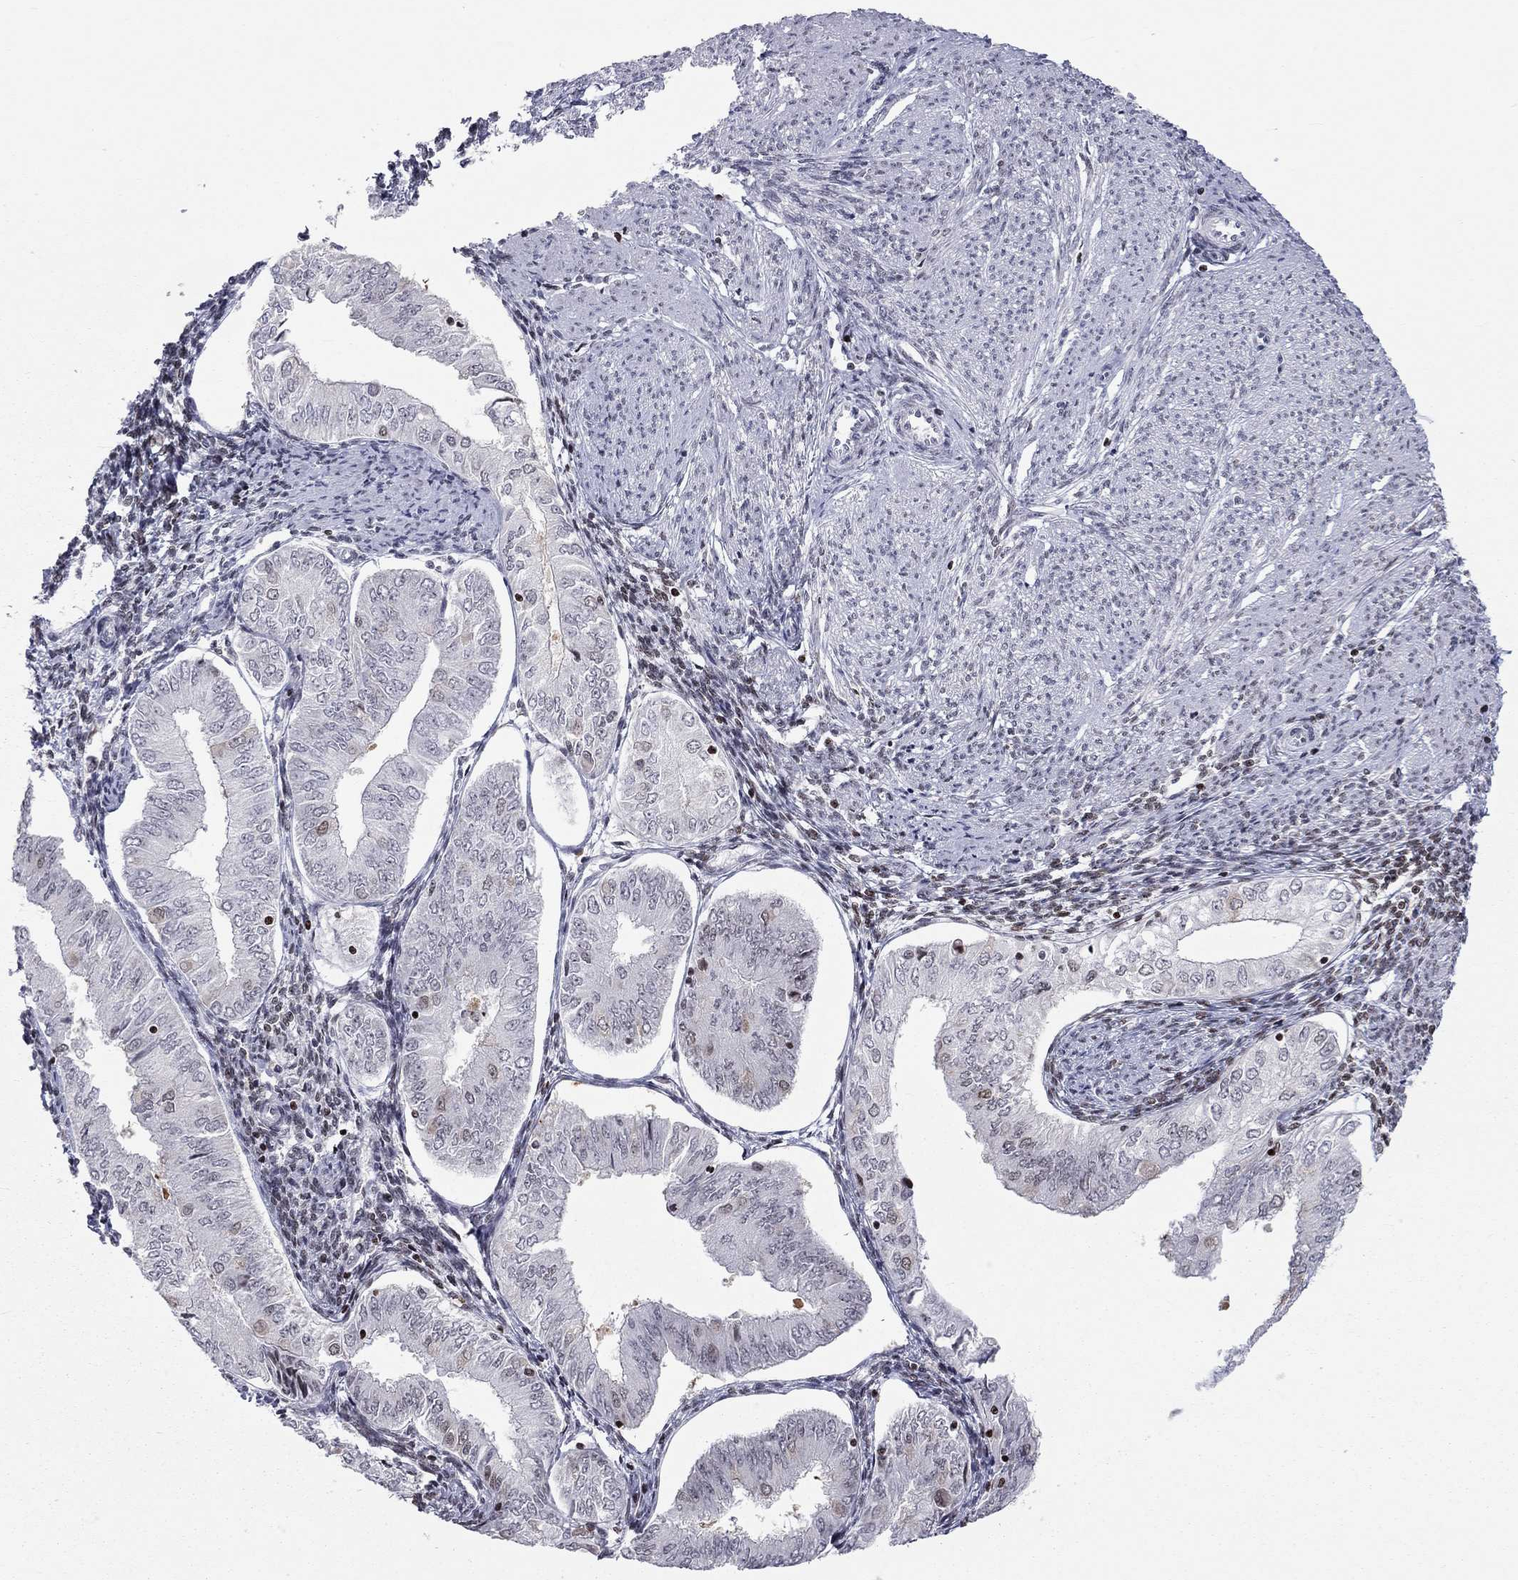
{"staining": {"intensity": "negative", "quantity": "none", "location": "none"}, "tissue": "endometrial cancer", "cell_type": "Tumor cells", "image_type": "cancer", "snomed": [{"axis": "morphology", "description": "Adenocarcinoma, NOS"}, {"axis": "topography", "description": "Endometrium"}], "caption": "Tumor cells show no significant positivity in endometrial adenocarcinoma. (Stains: DAB (3,3'-diaminobenzidine) IHC with hematoxylin counter stain, Microscopy: brightfield microscopy at high magnification).", "gene": "H2AX", "patient": {"sex": "female", "age": 53}}